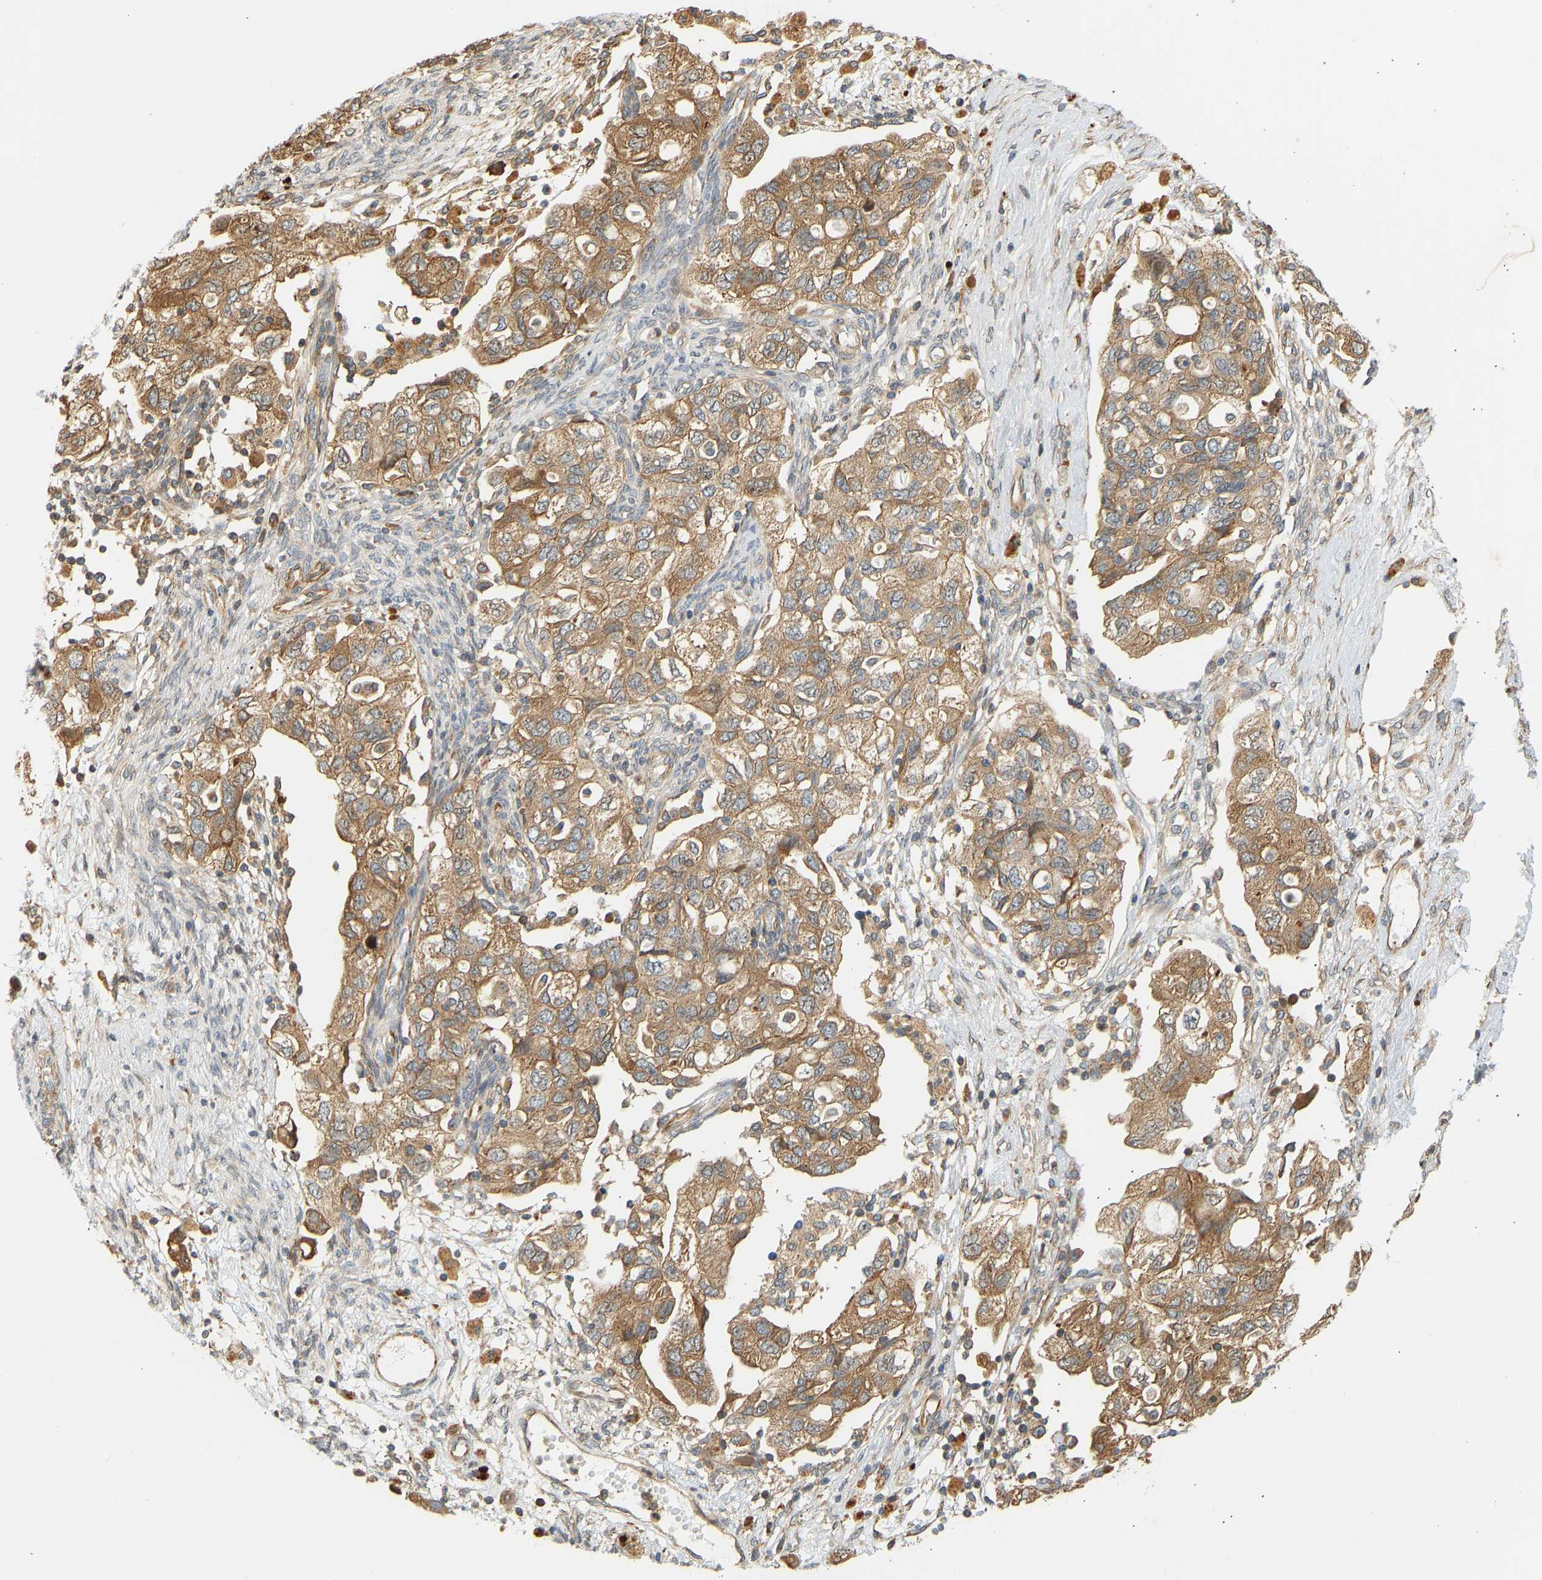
{"staining": {"intensity": "moderate", "quantity": ">75%", "location": "cytoplasmic/membranous"}, "tissue": "ovarian cancer", "cell_type": "Tumor cells", "image_type": "cancer", "snomed": [{"axis": "morphology", "description": "Carcinoma, NOS"}, {"axis": "morphology", "description": "Cystadenocarcinoma, serous, NOS"}, {"axis": "topography", "description": "Ovary"}], "caption": "Ovarian serous cystadenocarcinoma was stained to show a protein in brown. There is medium levels of moderate cytoplasmic/membranous staining in about >75% of tumor cells.", "gene": "CEP57", "patient": {"sex": "female", "age": 69}}